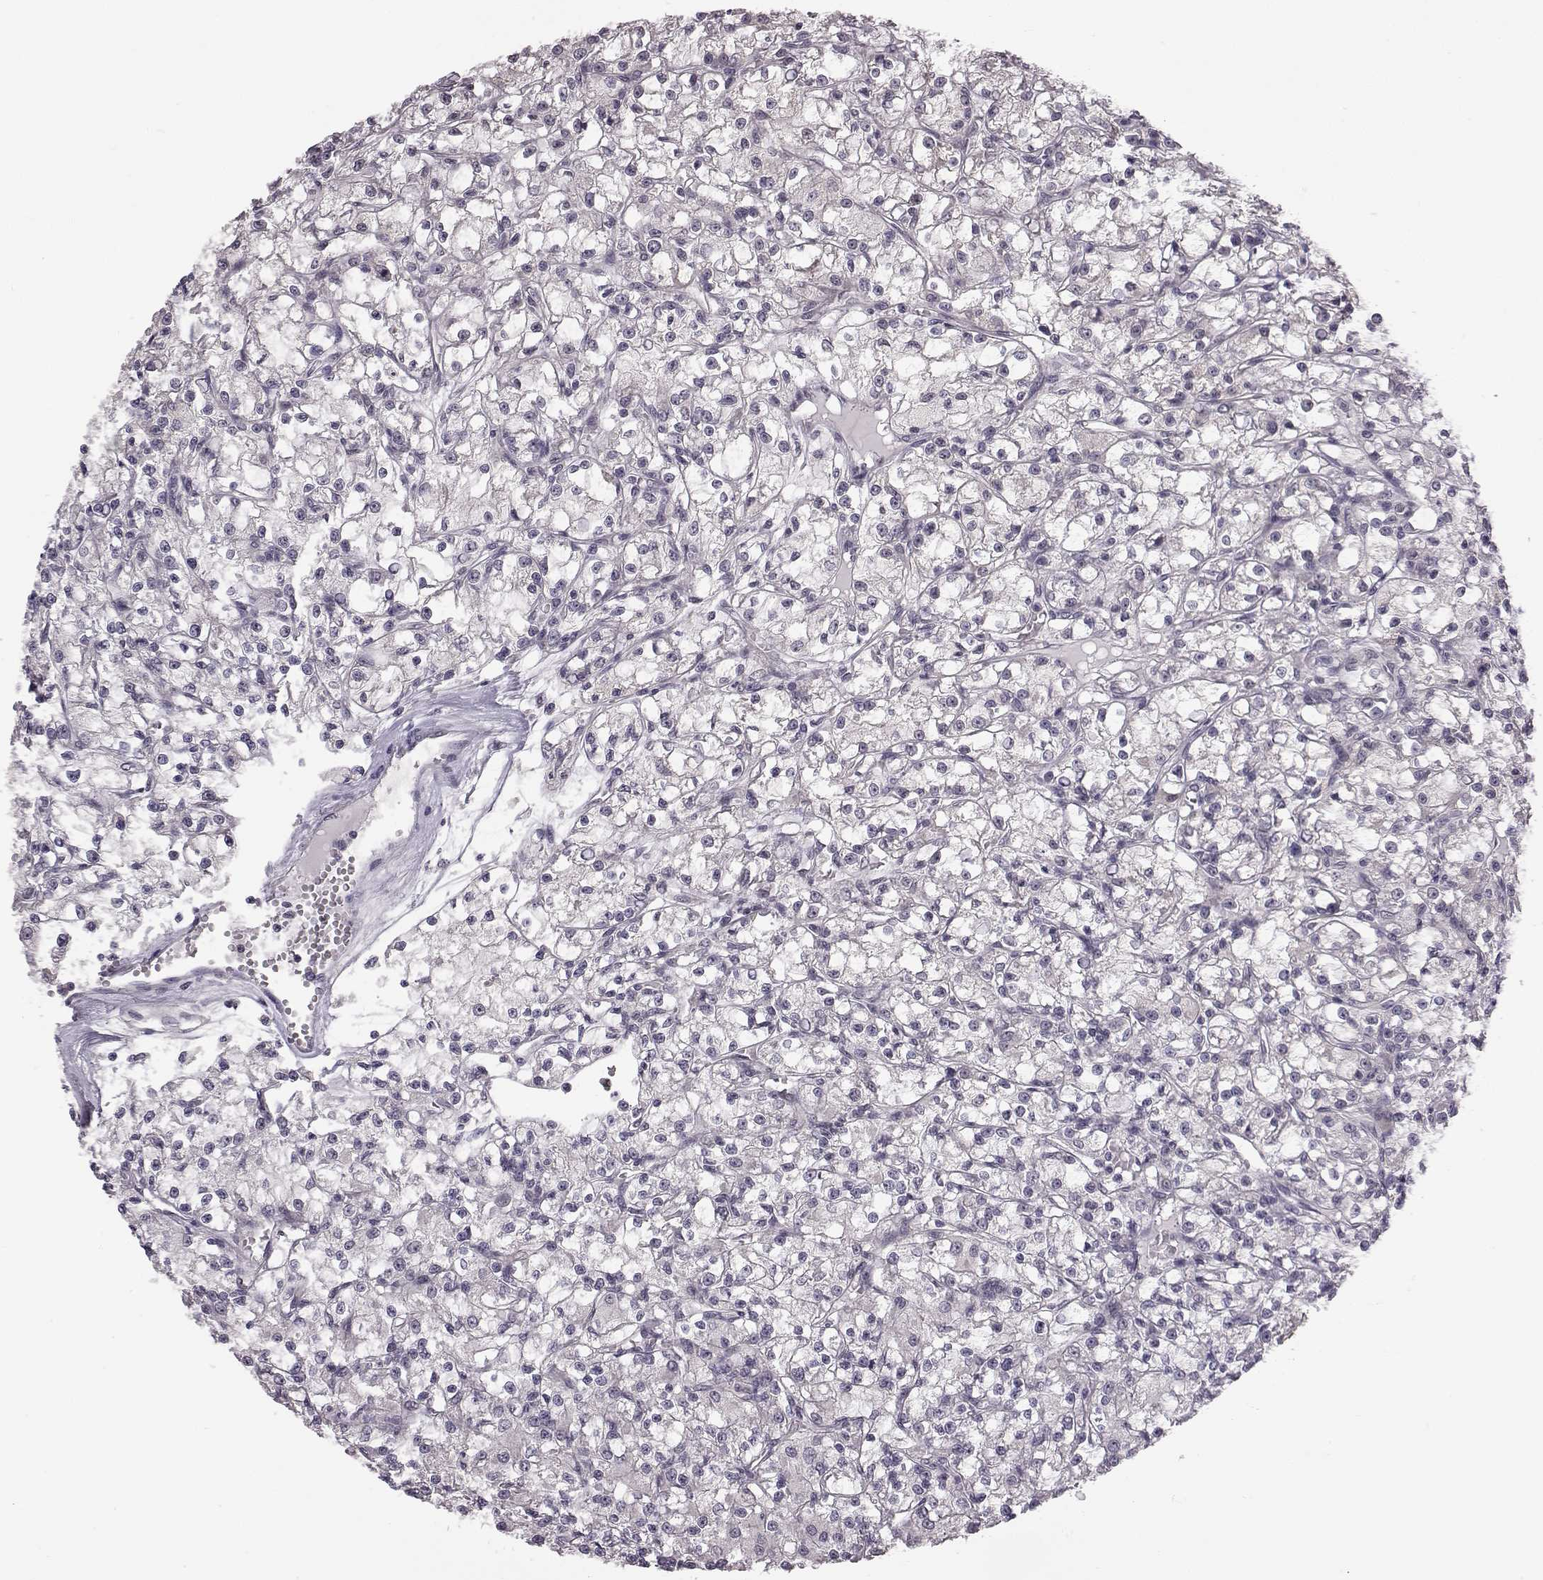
{"staining": {"intensity": "negative", "quantity": "none", "location": "none"}, "tissue": "renal cancer", "cell_type": "Tumor cells", "image_type": "cancer", "snomed": [{"axis": "morphology", "description": "Adenocarcinoma, NOS"}, {"axis": "topography", "description": "Kidney"}], "caption": "Immunohistochemistry (IHC) photomicrograph of human renal cancer (adenocarcinoma) stained for a protein (brown), which shows no positivity in tumor cells.", "gene": "C10orf62", "patient": {"sex": "female", "age": 59}}